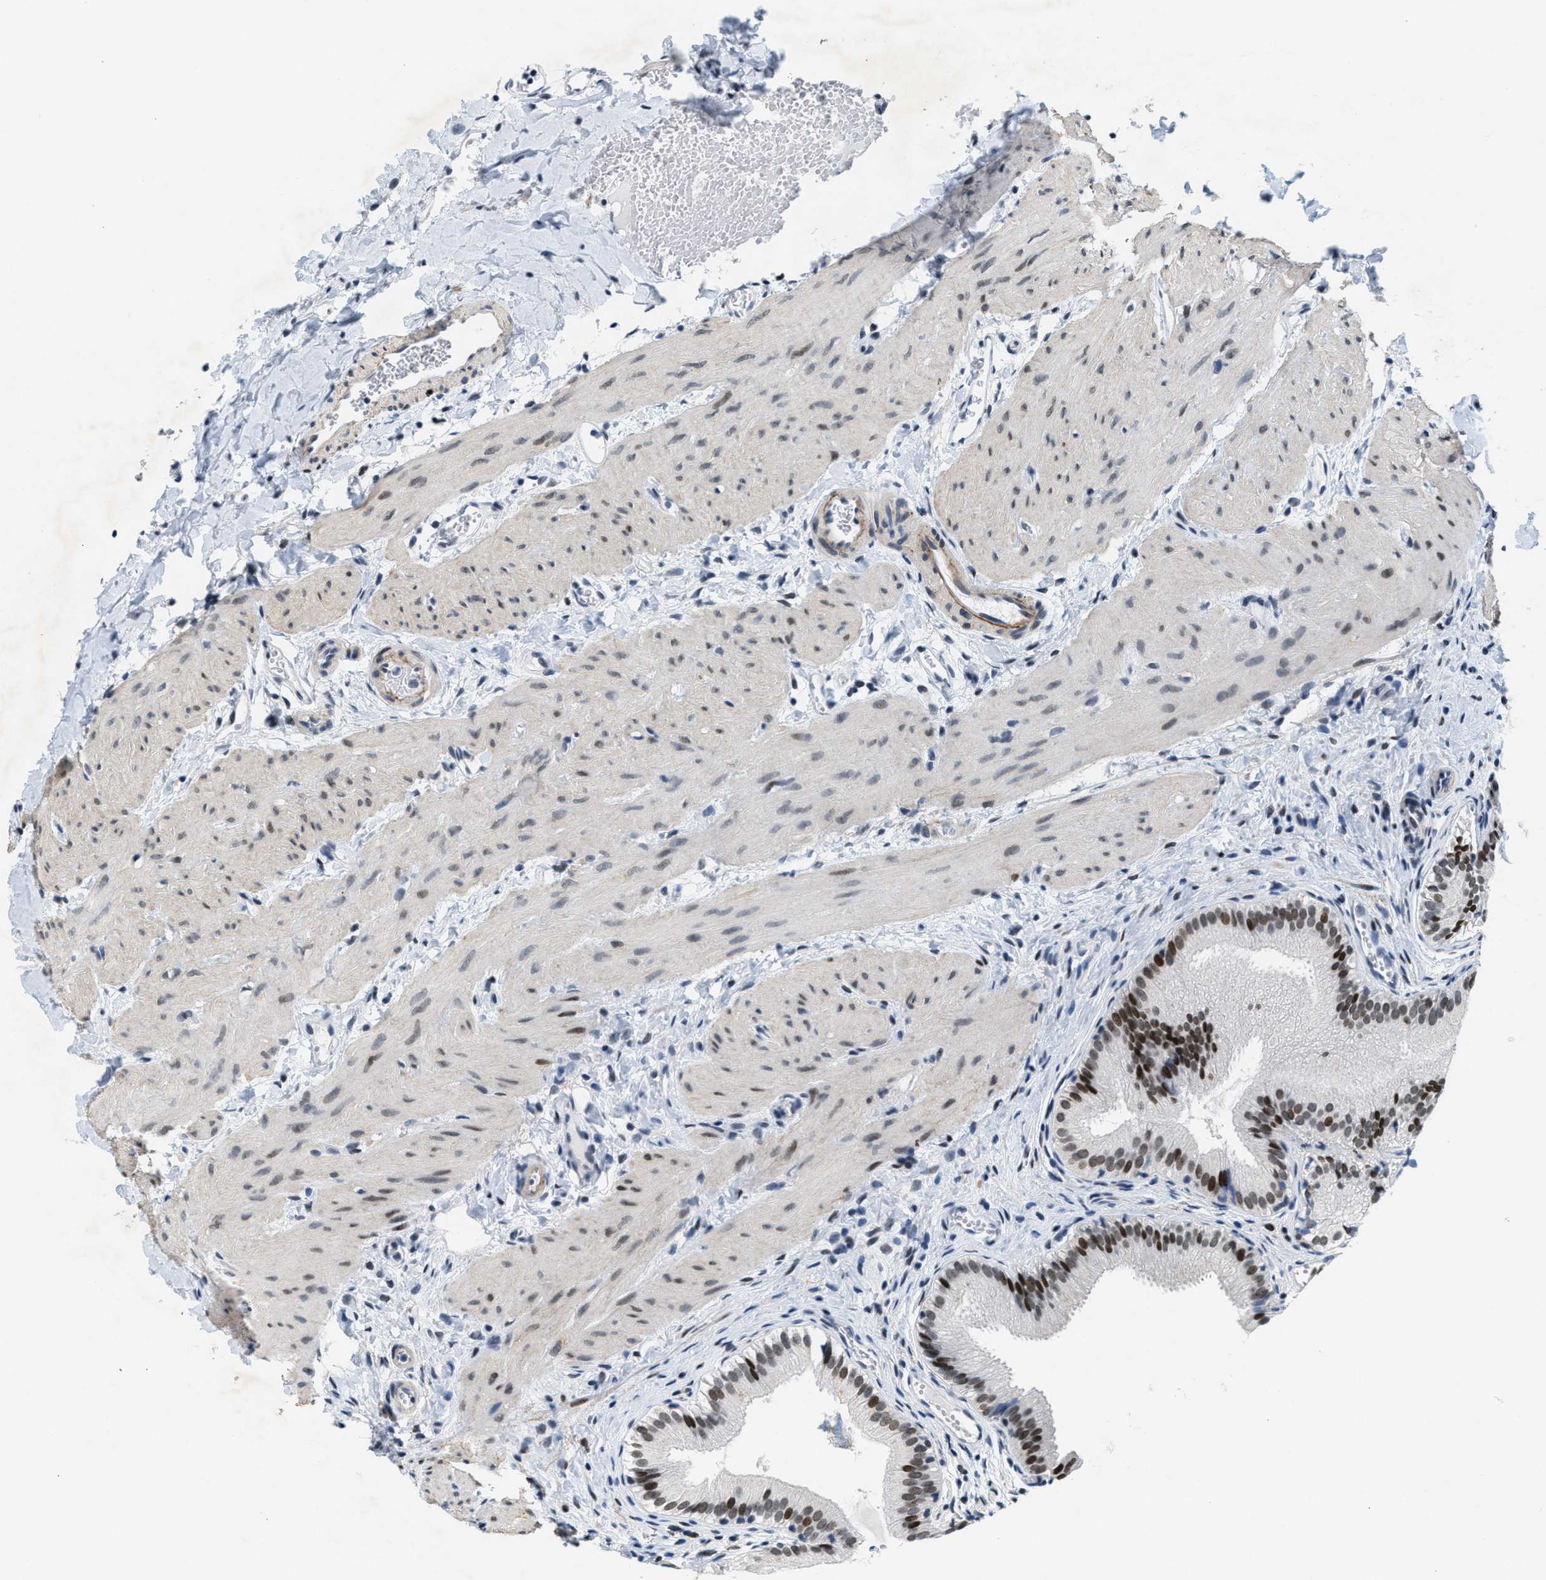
{"staining": {"intensity": "strong", "quantity": ">75%", "location": "nuclear"}, "tissue": "gallbladder", "cell_type": "Glandular cells", "image_type": "normal", "snomed": [{"axis": "morphology", "description": "Normal tissue, NOS"}, {"axis": "topography", "description": "Gallbladder"}], "caption": "Gallbladder stained with a brown dye displays strong nuclear positive expression in about >75% of glandular cells.", "gene": "SETD1B", "patient": {"sex": "female", "age": 26}}